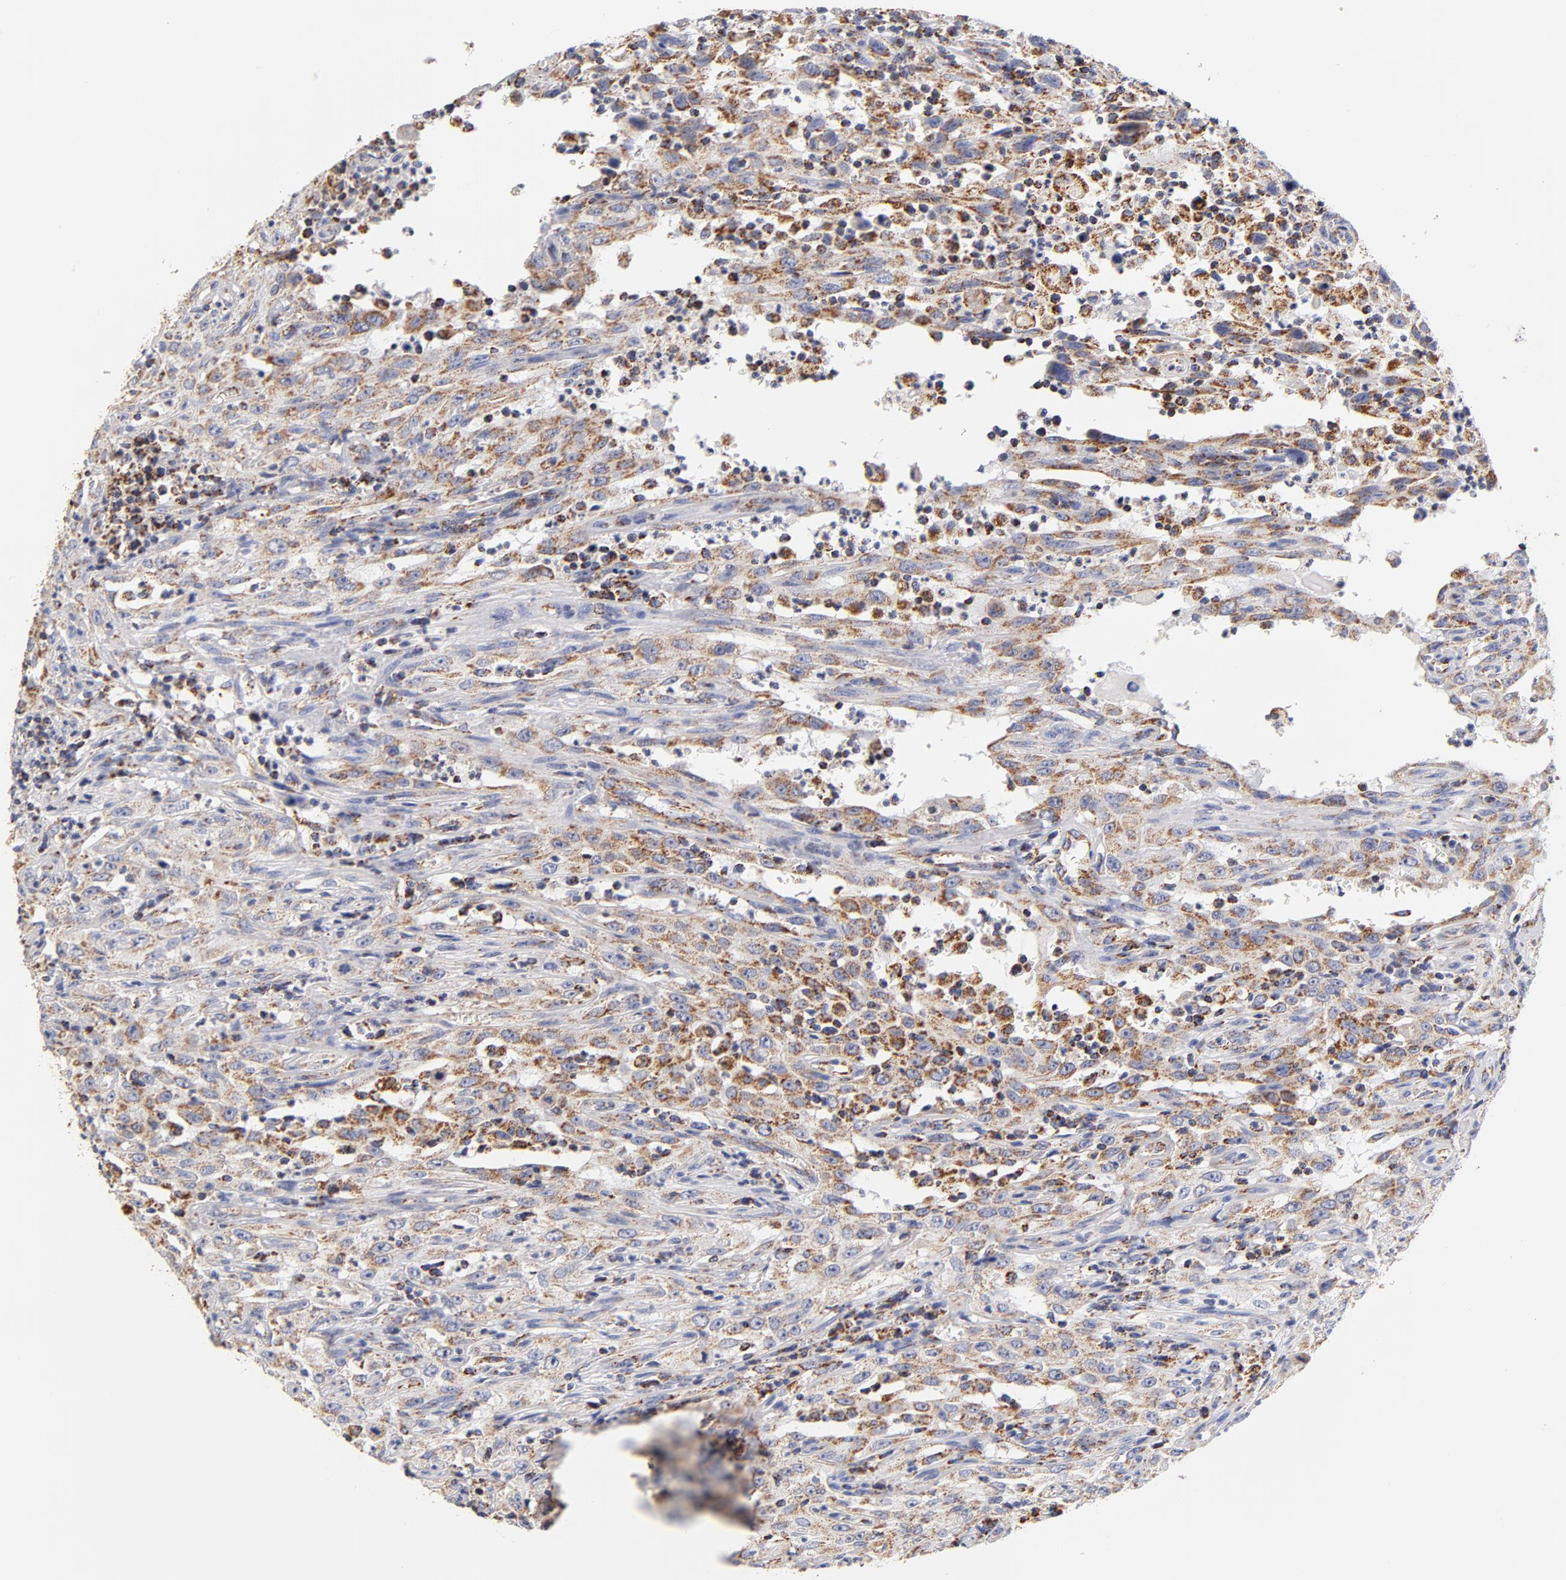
{"staining": {"intensity": "moderate", "quantity": ">75%", "location": "cytoplasmic/membranous"}, "tissue": "head and neck cancer", "cell_type": "Tumor cells", "image_type": "cancer", "snomed": [{"axis": "morphology", "description": "Squamous cell carcinoma, NOS"}, {"axis": "topography", "description": "Oral tissue"}, {"axis": "topography", "description": "Head-Neck"}], "caption": "Protein staining of squamous cell carcinoma (head and neck) tissue exhibits moderate cytoplasmic/membranous positivity in approximately >75% of tumor cells.", "gene": "ECHS1", "patient": {"sex": "female", "age": 76}}